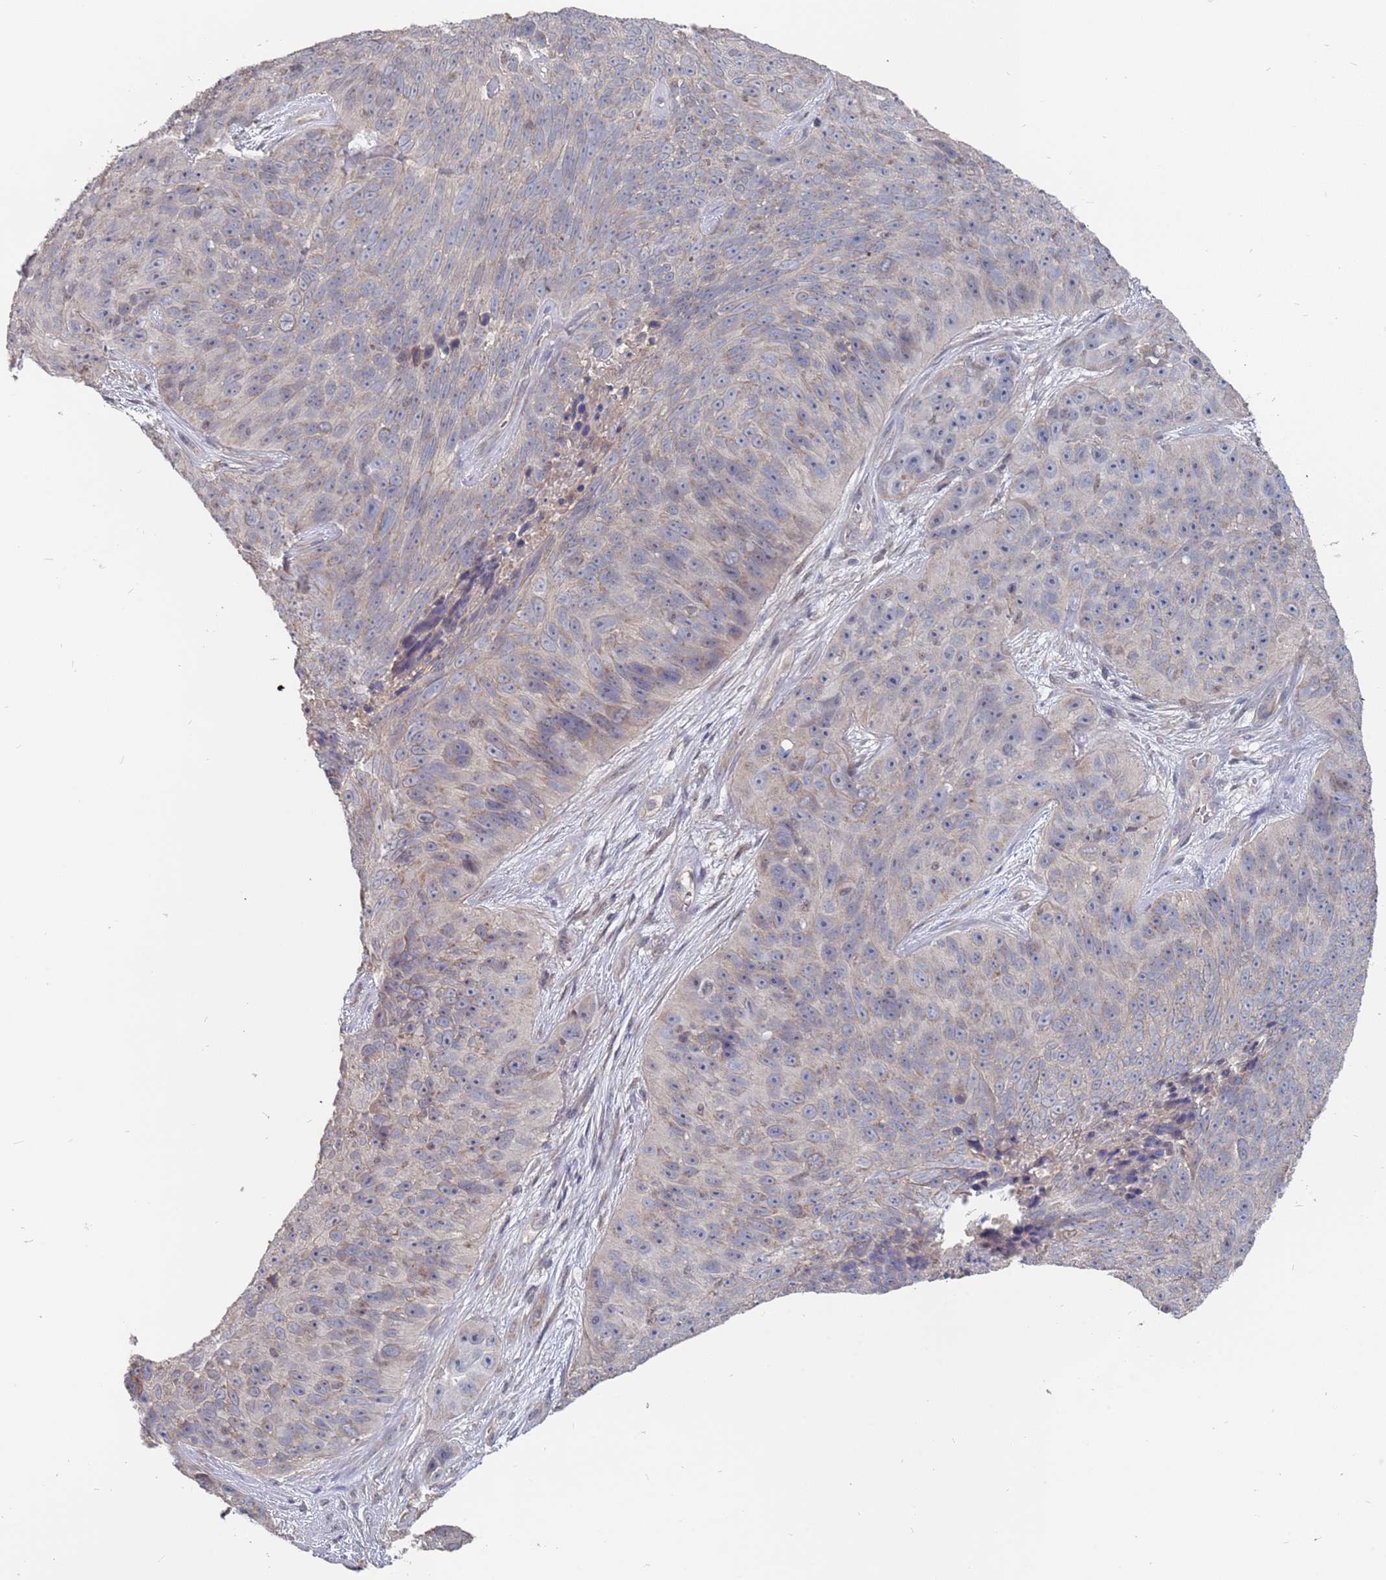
{"staining": {"intensity": "weak", "quantity": "<25%", "location": "cytoplasmic/membranous"}, "tissue": "skin cancer", "cell_type": "Tumor cells", "image_type": "cancer", "snomed": [{"axis": "morphology", "description": "Squamous cell carcinoma, NOS"}, {"axis": "topography", "description": "Skin"}], "caption": "Immunohistochemistry image of neoplastic tissue: human skin cancer (squamous cell carcinoma) stained with DAB (3,3'-diaminobenzidine) shows no significant protein expression in tumor cells.", "gene": "TCEANC2", "patient": {"sex": "female", "age": 87}}